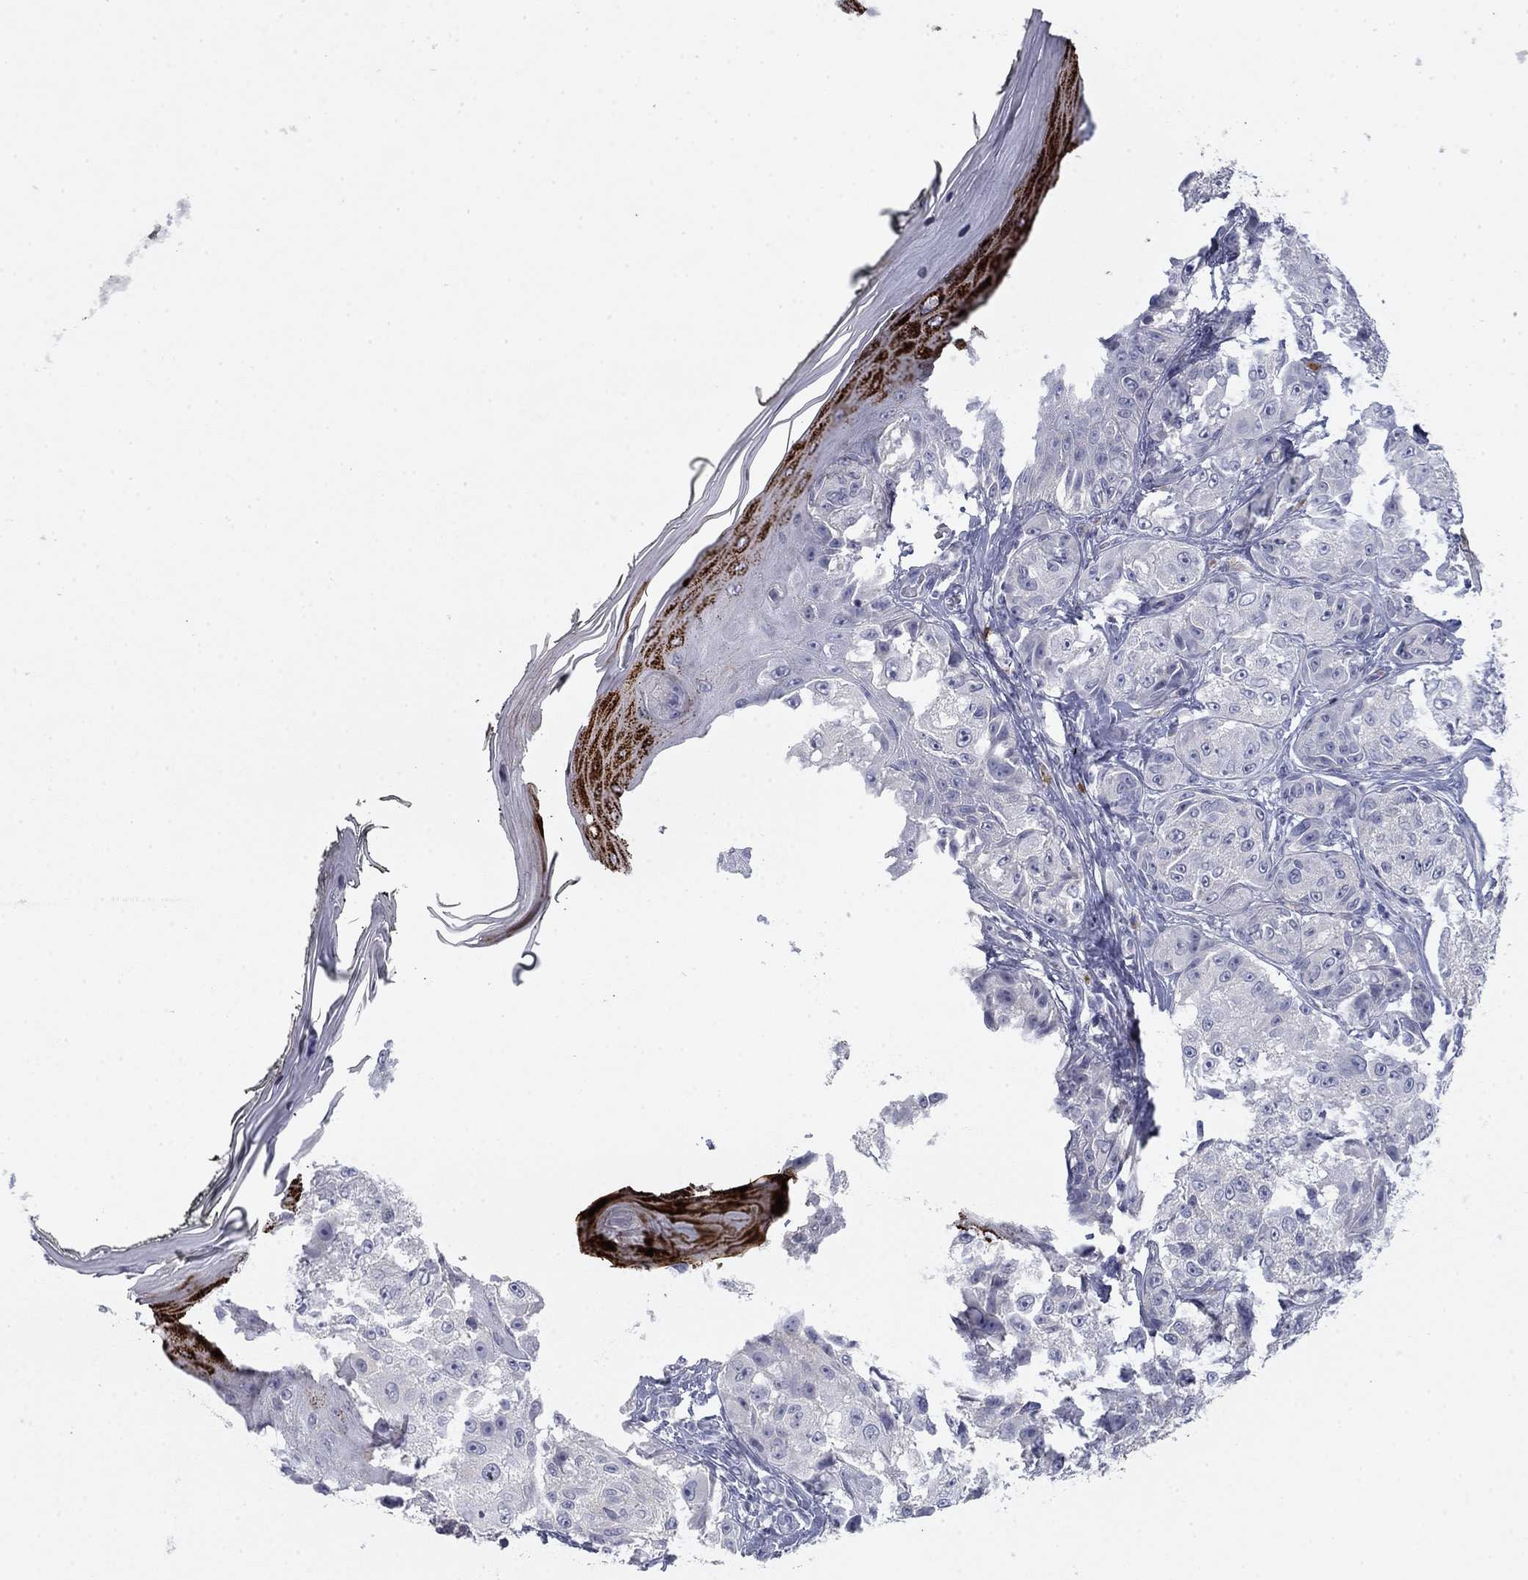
{"staining": {"intensity": "negative", "quantity": "none", "location": "none"}, "tissue": "melanoma", "cell_type": "Tumor cells", "image_type": "cancer", "snomed": [{"axis": "morphology", "description": "Malignant melanoma, NOS"}, {"axis": "topography", "description": "Skin"}], "caption": "Melanoma was stained to show a protein in brown. There is no significant expression in tumor cells. Brightfield microscopy of immunohistochemistry stained with DAB (3,3'-diaminobenzidine) (brown) and hematoxylin (blue), captured at high magnification.", "gene": "CNTNAP4", "patient": {"sex": "male", "age": 61}}